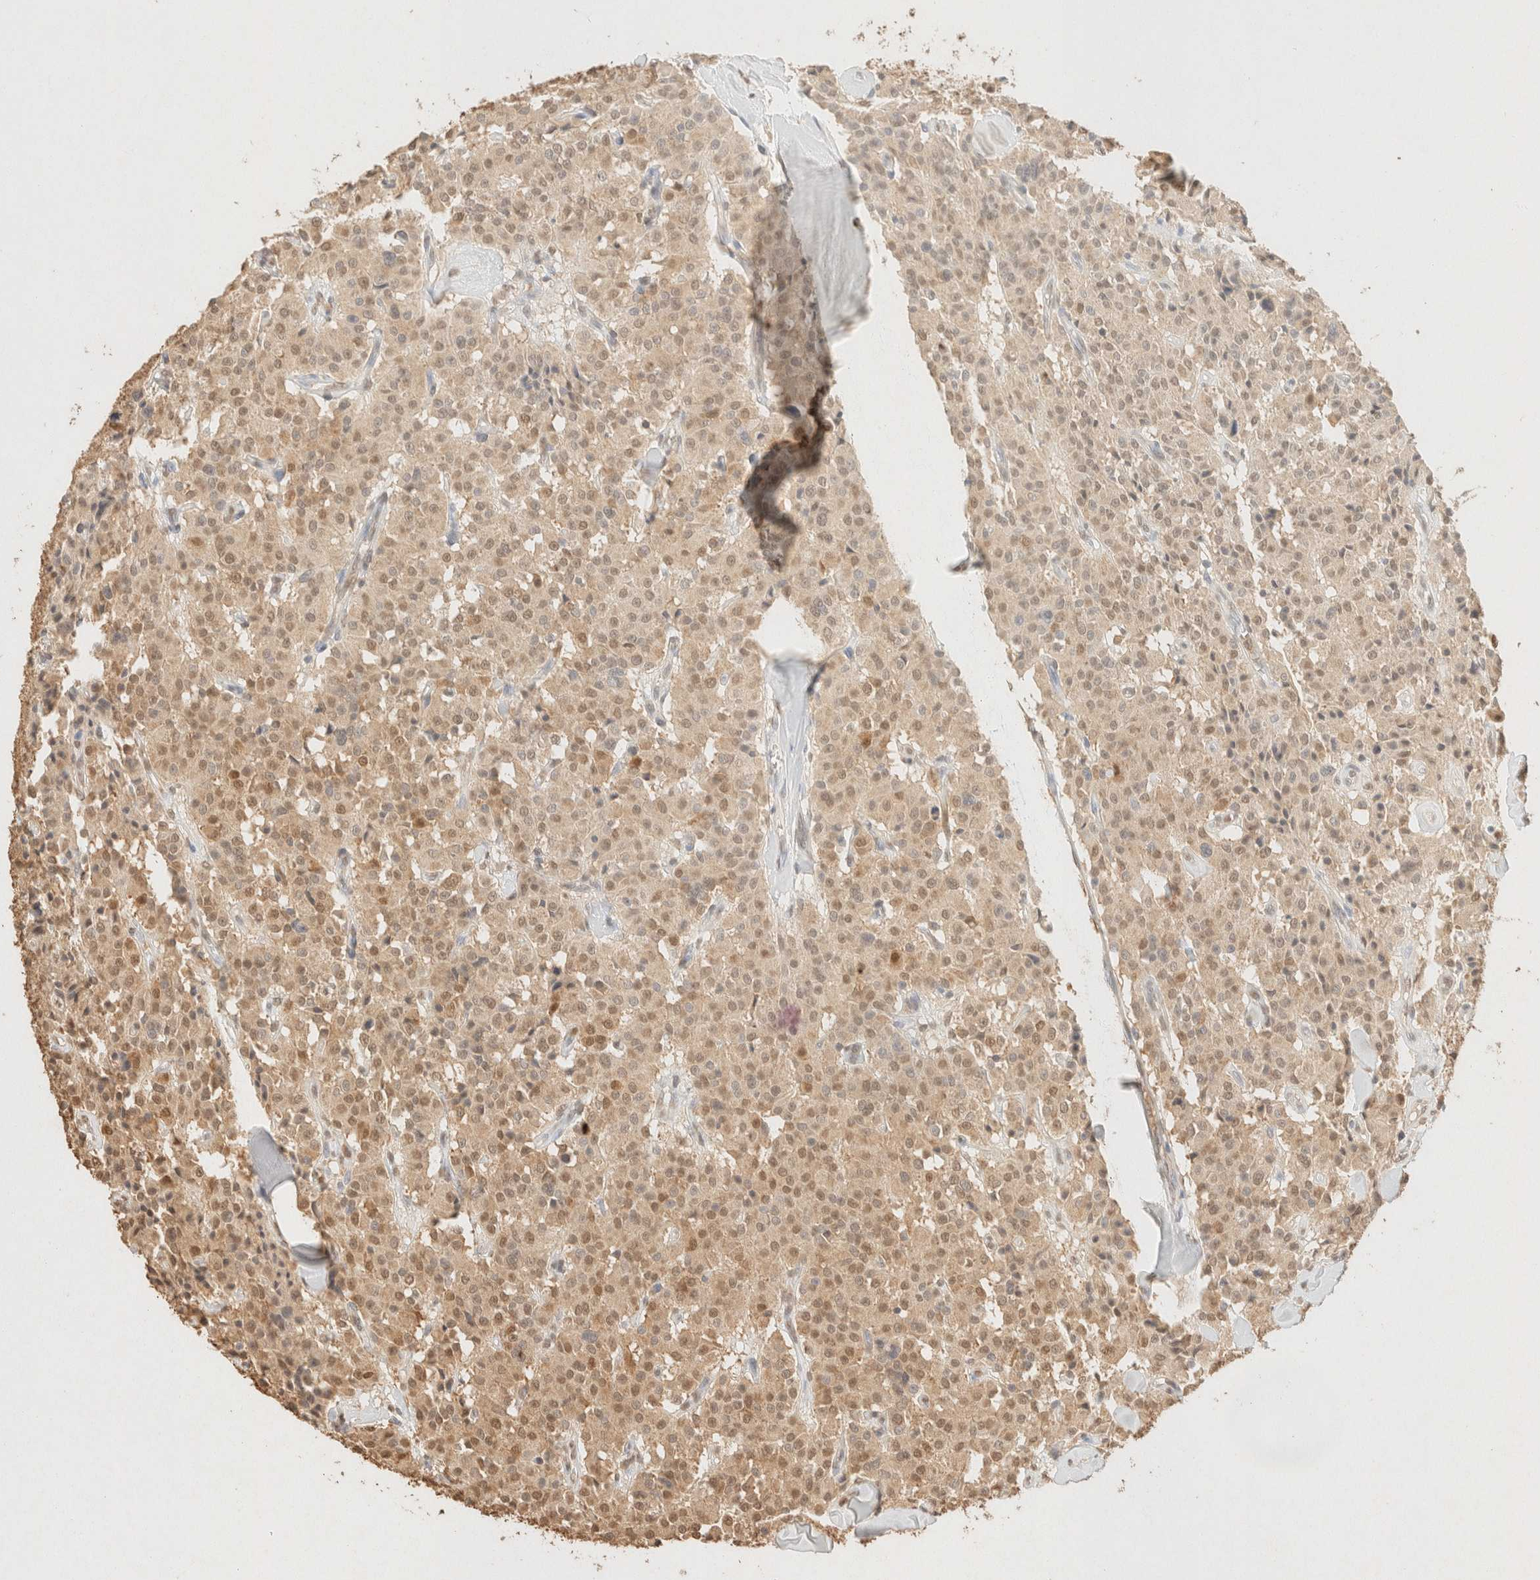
{"staining": {"intensity": "weak", "quantity": ">75%", "location": "cytoplasmic/membranous,nuclear"}, "tissue": "carcinoid", "cell_type": "Tumor cells", "image_type": "cancer", "snomed": [{"axis": "morphology", "description": "Carcinoid, malignant, NOS"}, {"axis": "topography", "description": "Lung"}], "caption": "Weak cytoplasmic/membranous and nuclear protein expression is appreciated in approximately >75% of tumor cells in carcinoid.", "gene": "S100A13", "patient": {"sex": "male", "age": 30}}